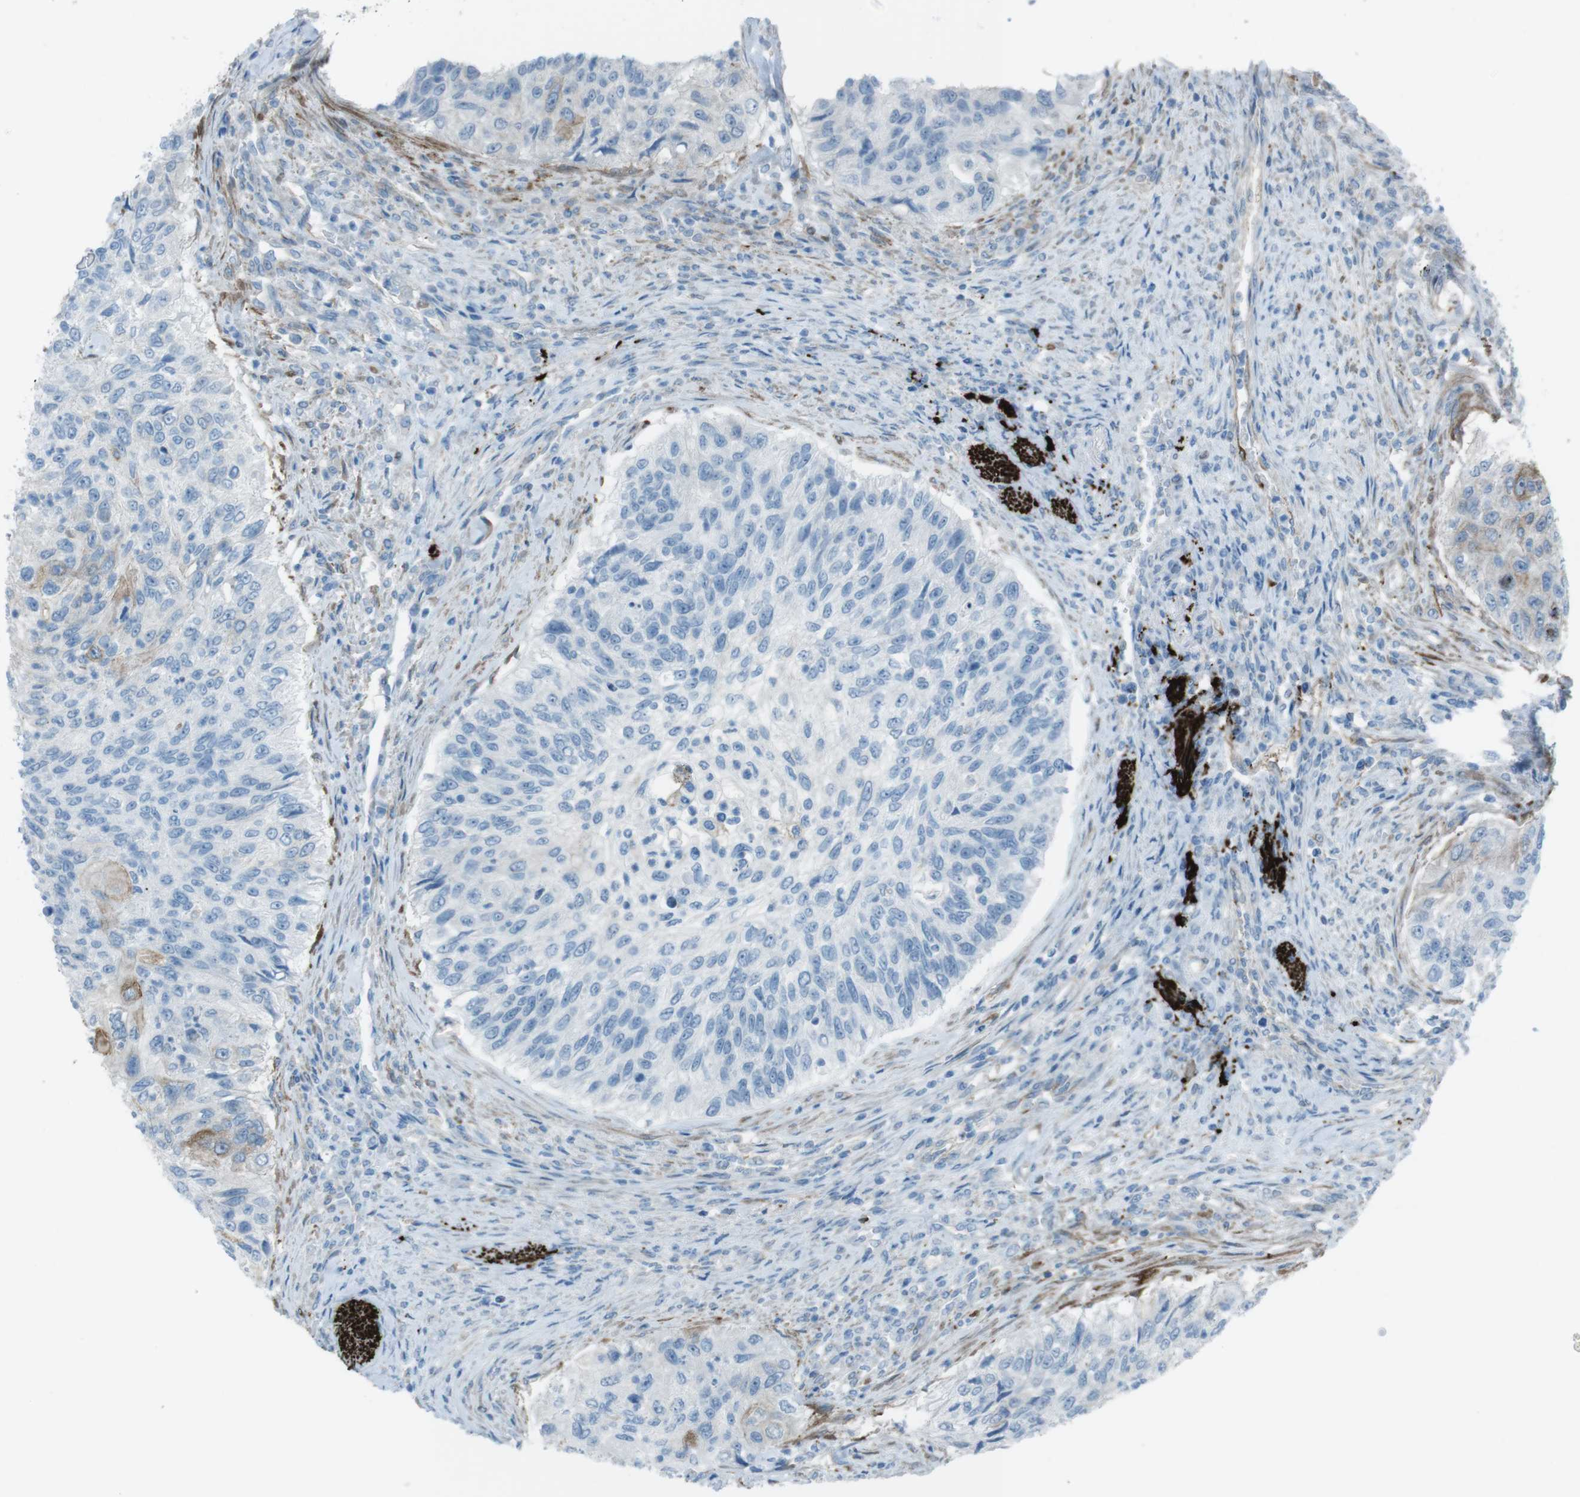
{"staining": {"intensity": "negative", "quantity": "none", "location": "none"}, "tissue": "urothelial cancer", "cell_type": "Tumor cells", "image_type": "cancer", "snomed": [{"axis": "morphology", "description": "Urothelial carcinoma, High grade"}, {"axis": "topography", "description": "Urinary bladder"}], "caption": "This photomicrograph is of urothelial cancer stained with immunohistochemistry to label a protein in brown with the nuclei are counter-stained blue. There is no expression in tumor cells. (DAB IHC visualized using brightfield microscopy, high magnification).", "gene": "TUBB2A", "patient": {"sex": "female", "age": 60}}